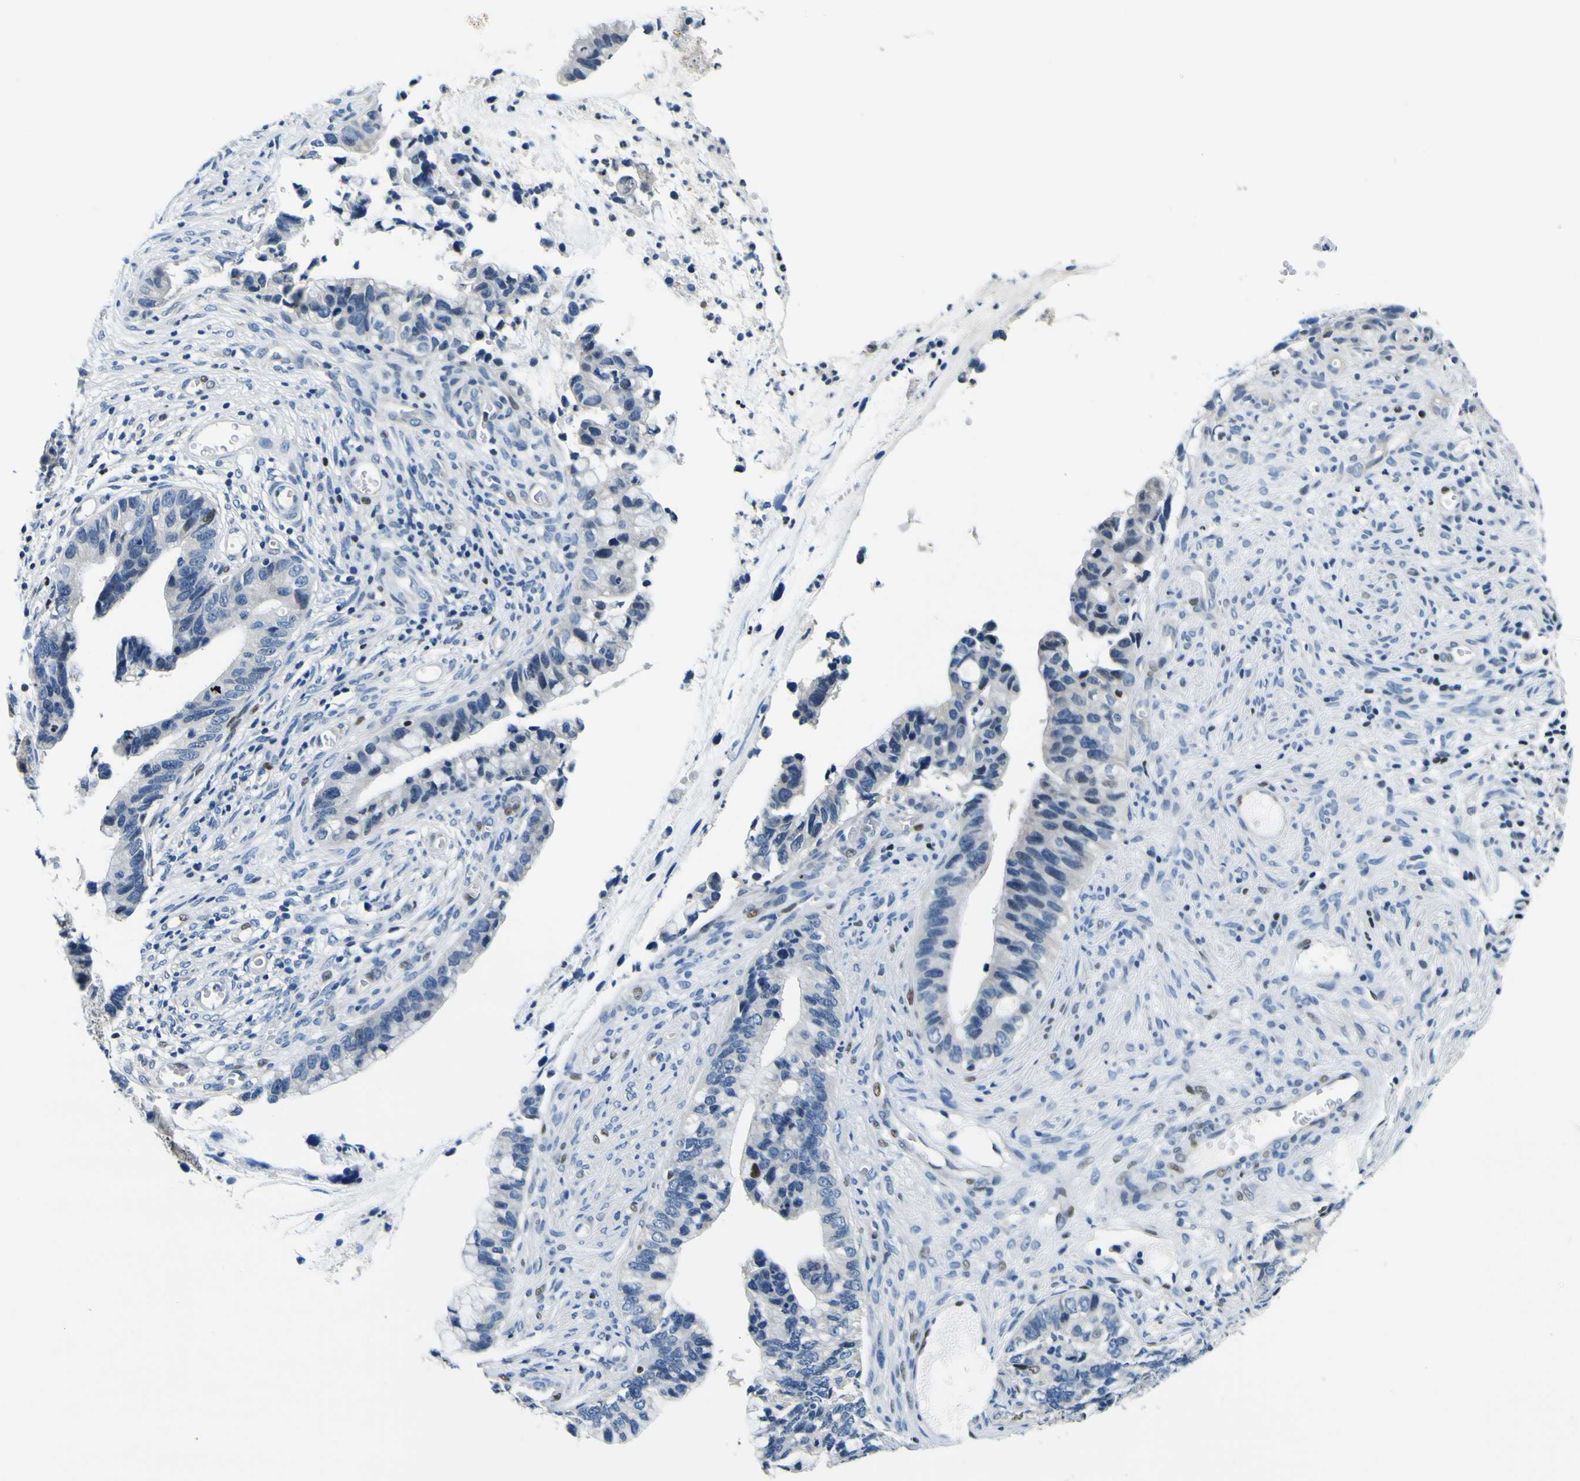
{"staining": {"intensity": "negative", "quantity": "none", "location": "none"}, "tissue": "cervical cancer", "cell_type": "Tumor cells", "image_type": "cancer", "snomed": [{"axis": "morphology", "description": "Adenocarcinoma, NOS"}, {"axis": "topography", "description": "Cervix"}], "caption": "Tumor cells show no significant protein positivity in cervical adenocarcinoma.", "gene": "SP1", "patient": {"sex": "female", "age": 44}}